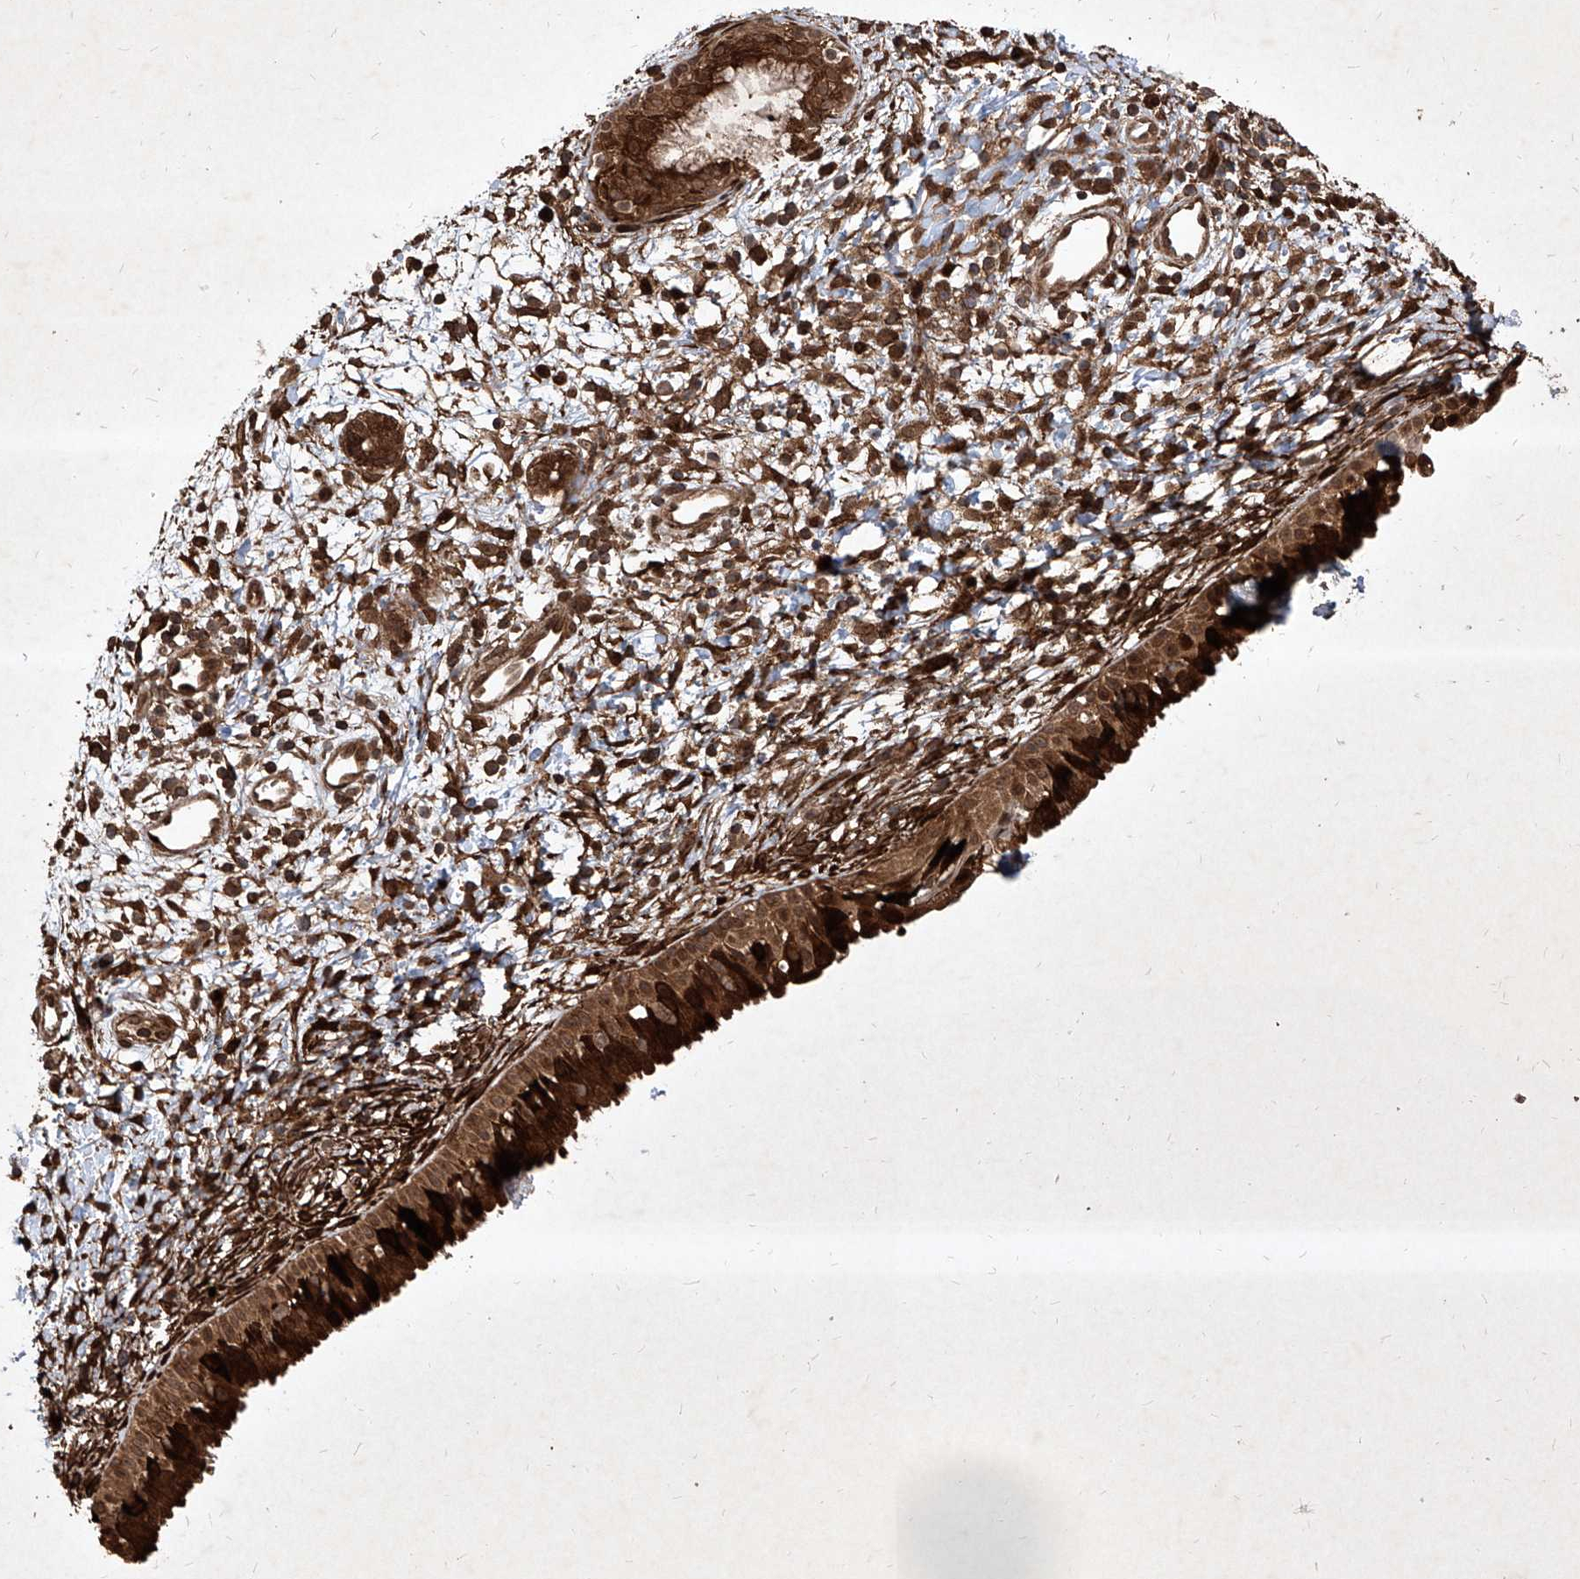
{"staining": {"intensity": "strong", "quantity": ">75%", "location": "cytoplasmic/membranous,nuclear"}, "tissue": "nasopharynx", "cell_type": "Respiratory epithelial cells", "image_type": "normal", "snomed": [{"axis": "morphology", "description": "Normal tissue, NOS"}, {"axis": "topography", "description": "Nasopharynx"}], "caption": "Protein staining shows strong cytoplasmic/membranous,nuclear staining in approximately >75% of respiratory epithelial cells in unremarkable nasopharynx. (DAB (3,3'-diaminobenzidine) IHC, brown staining for protein, blue staining for nuclei).", "gene": "MAGED2", "patient": {"sex": "male", "age": 22}}